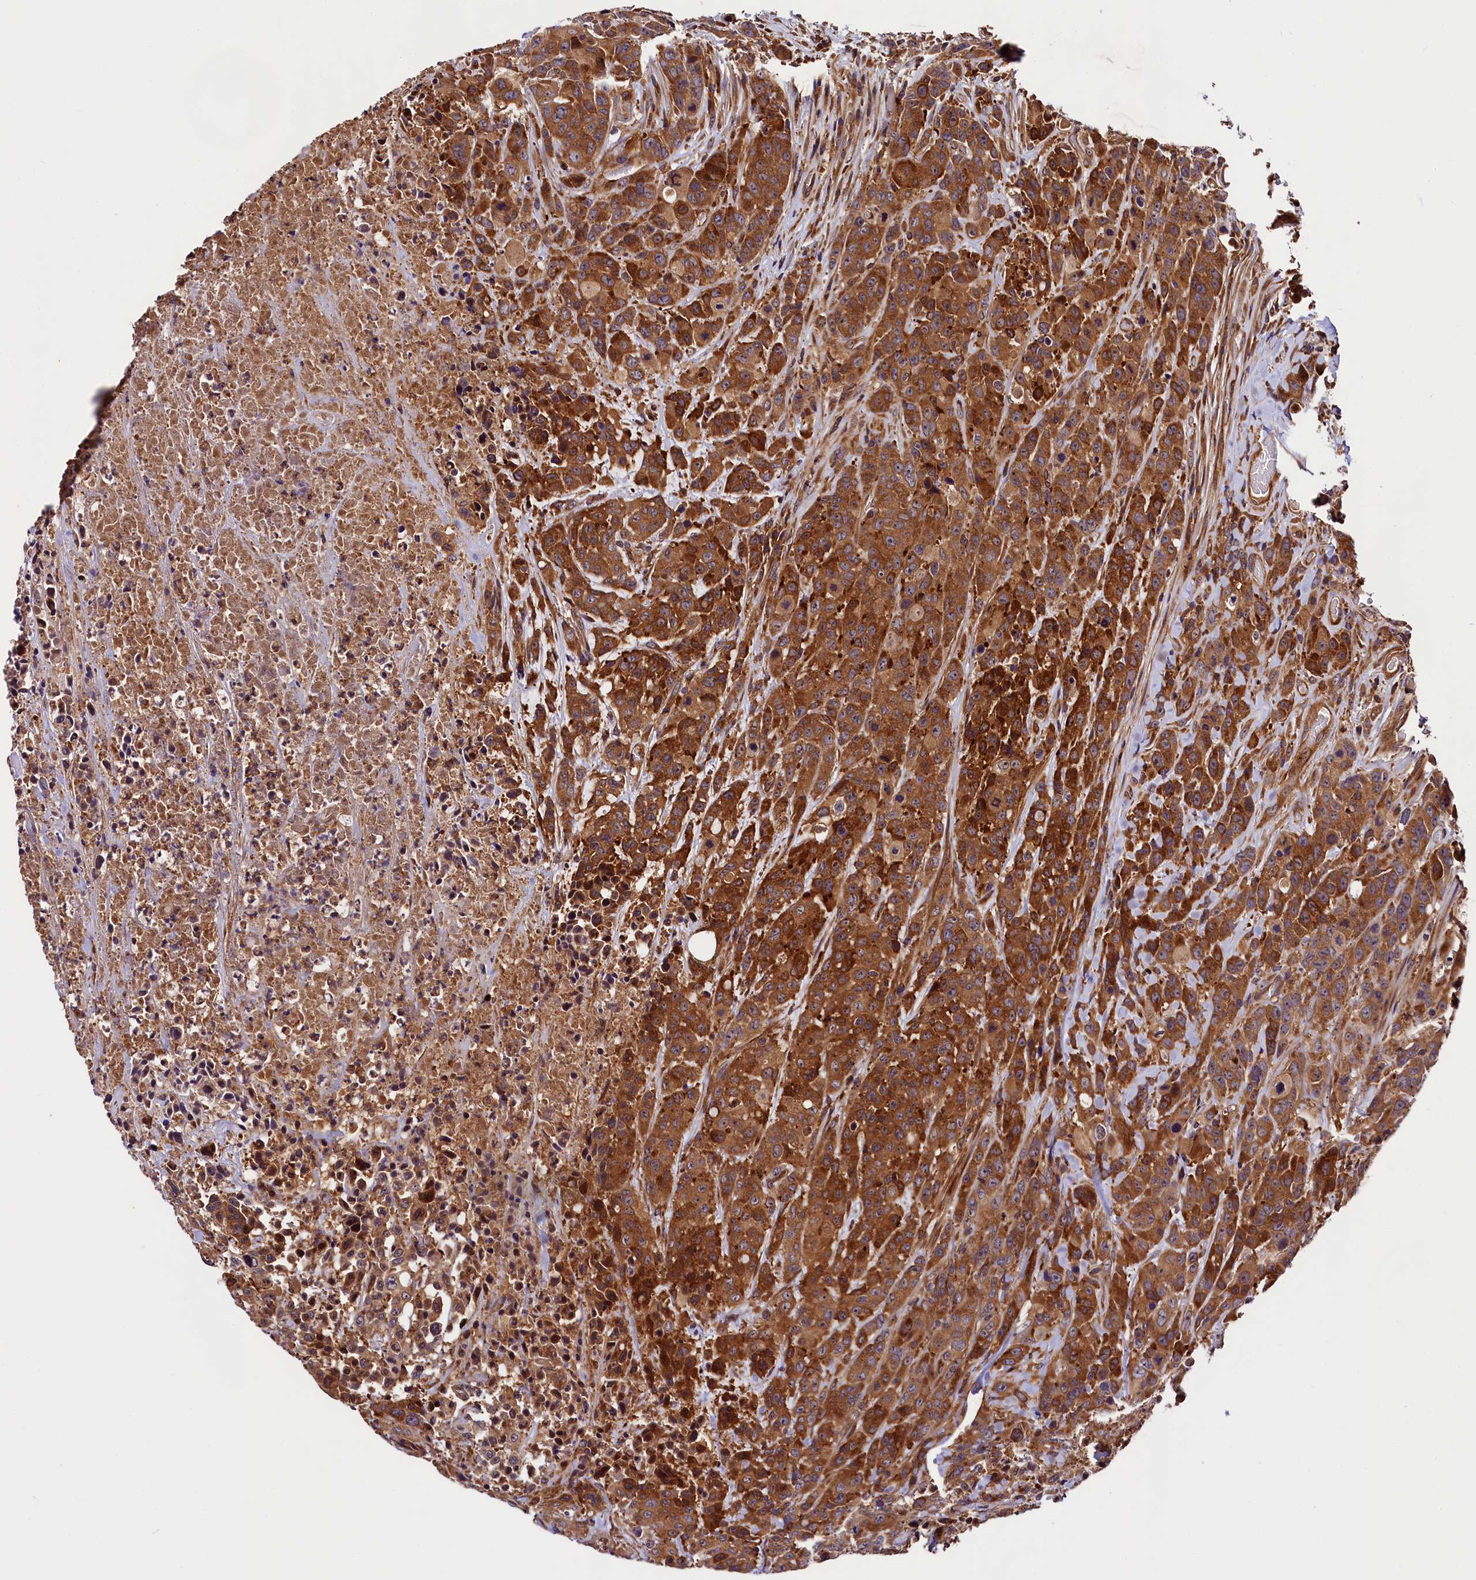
{"staining": {"intensity": "strong", "quantity": ">75%", "location": "cytoplasmic/membranous"}, "tissue": "colorectal cancer", "cell_type": "Tumor cells", "image_type": "cancer", "snomed": [{"axis": "morphology", "description": "Adenocarcinoma, NOS"}, {"axis": "topography", "description": "Colon"}], "caption": "Immunohistochemical staining of human colorectal cancer exhibits high levels of strong cytoplasmic/membranous positivity in about >75% of tumor cells.", "gene": "VPS35", "patient": {"sex": "male", "age": 62}}